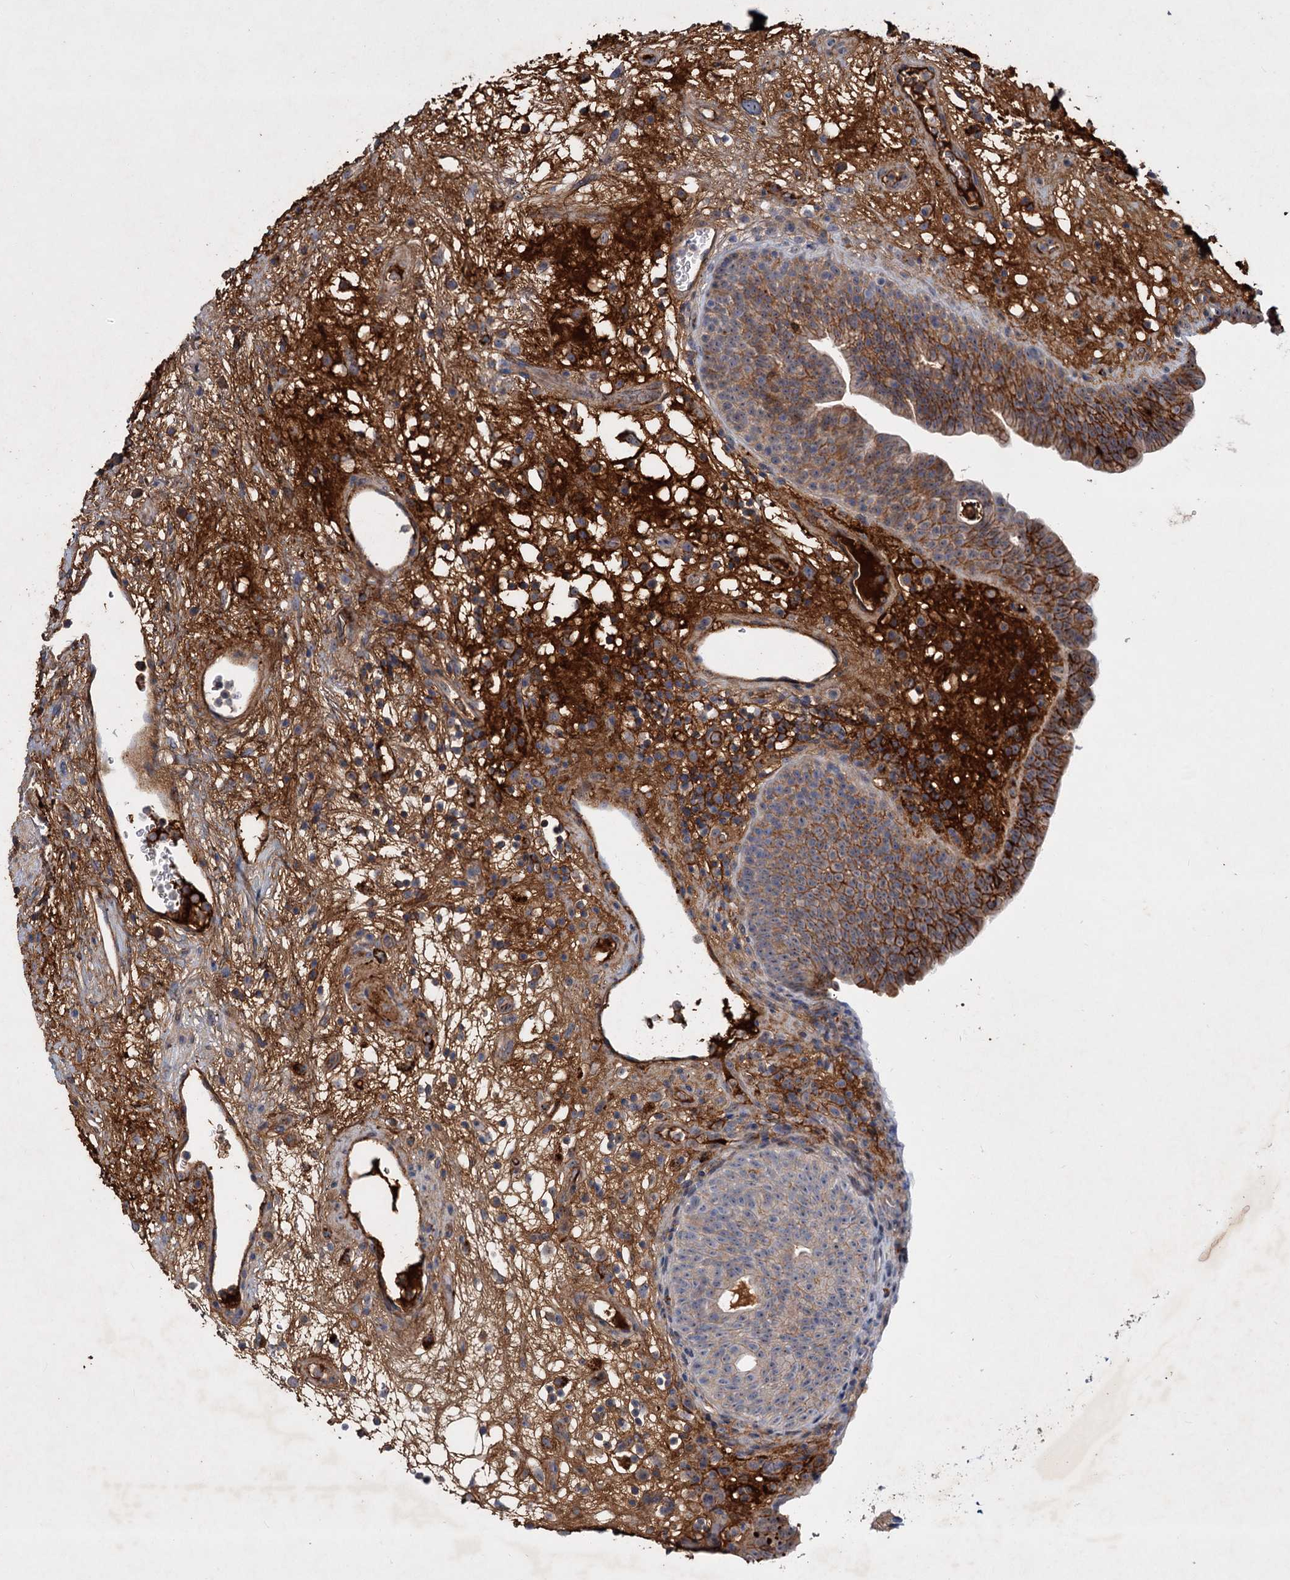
{"staining": {"intensity": "strong", "quantity": "25%-75%", "location": "cytoplasmic/membranous"}, "tissue": "urinary bladder", "cell_type": "Urothelial cells", "image_type": "normal", "snomed": [{"axis": "morphology", "description": "Normal tissue, NOS"}, {"axis": "topography", "description": "Urinary bladder"}], "caption": "Benign urinary bladder shows strong cytoplasmic/membranous positivity in about 25%-75% of urothelial cells, visualized by immunohistochemistry.", "gene": "CHRD", "patient": {"sex": "male", "age": 71}}